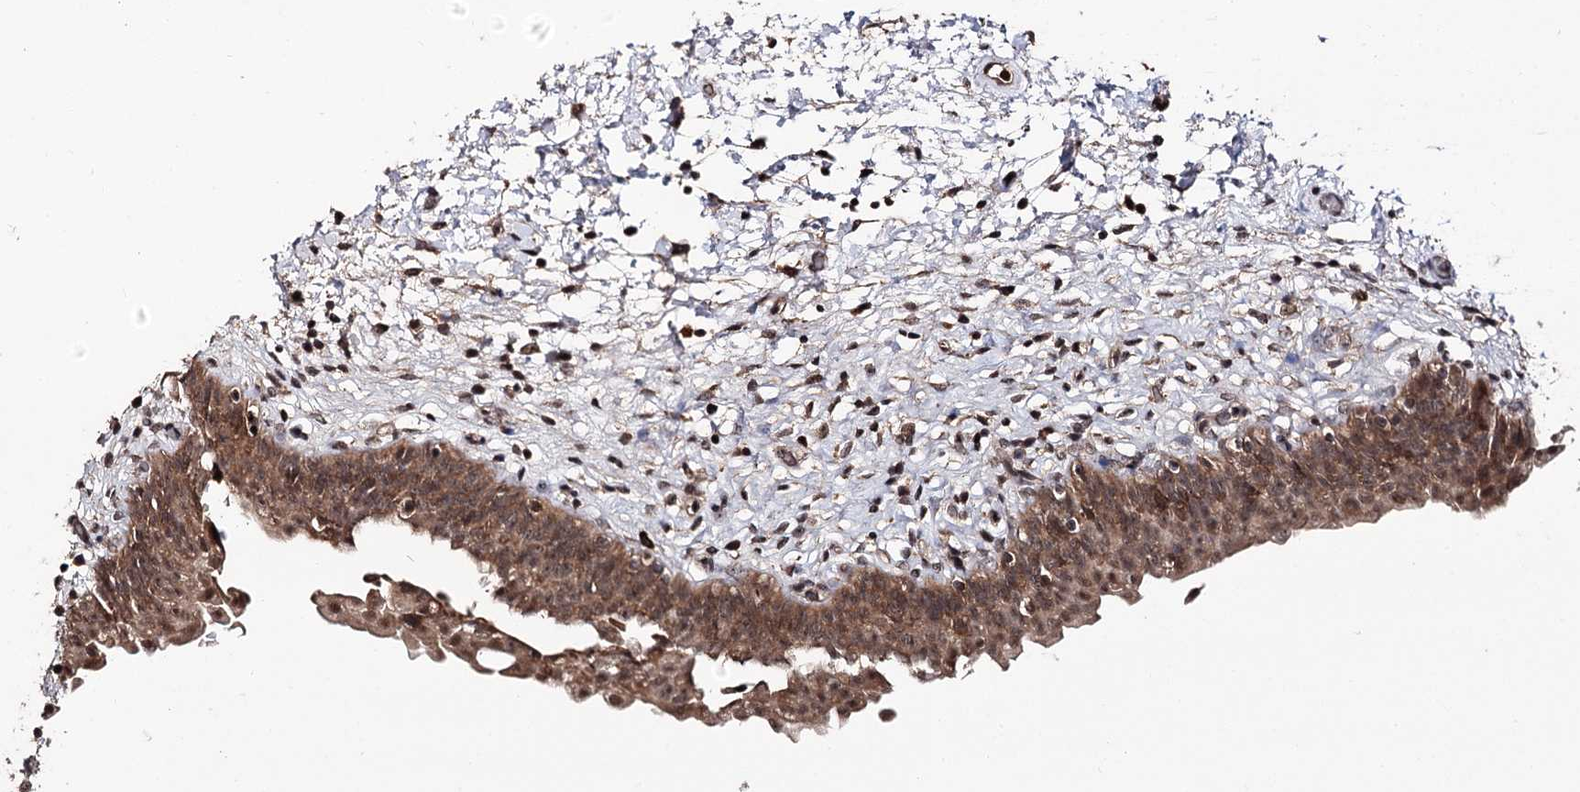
{"staining": {"intensity": "moderate", "quantity": ">75%", "location": "cytoplasmic/membranous,nuclear"}, "tissue": "urinary bladder", "cell_type": "Urothelial cells", "image_type": "normal", "snomed": [{"axis": "morphology", "description": "Normal tissue, NOS"}, {"axis": "topography", "description": "Urinary bladder"}], "caption": "Immunohistochemistry histopathology image of benign urinary bladder: human urinary bladder stained using immunohistochemistry demonstrates medium levels of moderate protein expression localized specifically in the cytoplasmic/membranous,nuclear of urothelial cells, appearing as a cytoplasmic/membranous,nuclear brown color.", "gene": "FAM53B", "patient": {"sex": "male", "age": 83}}